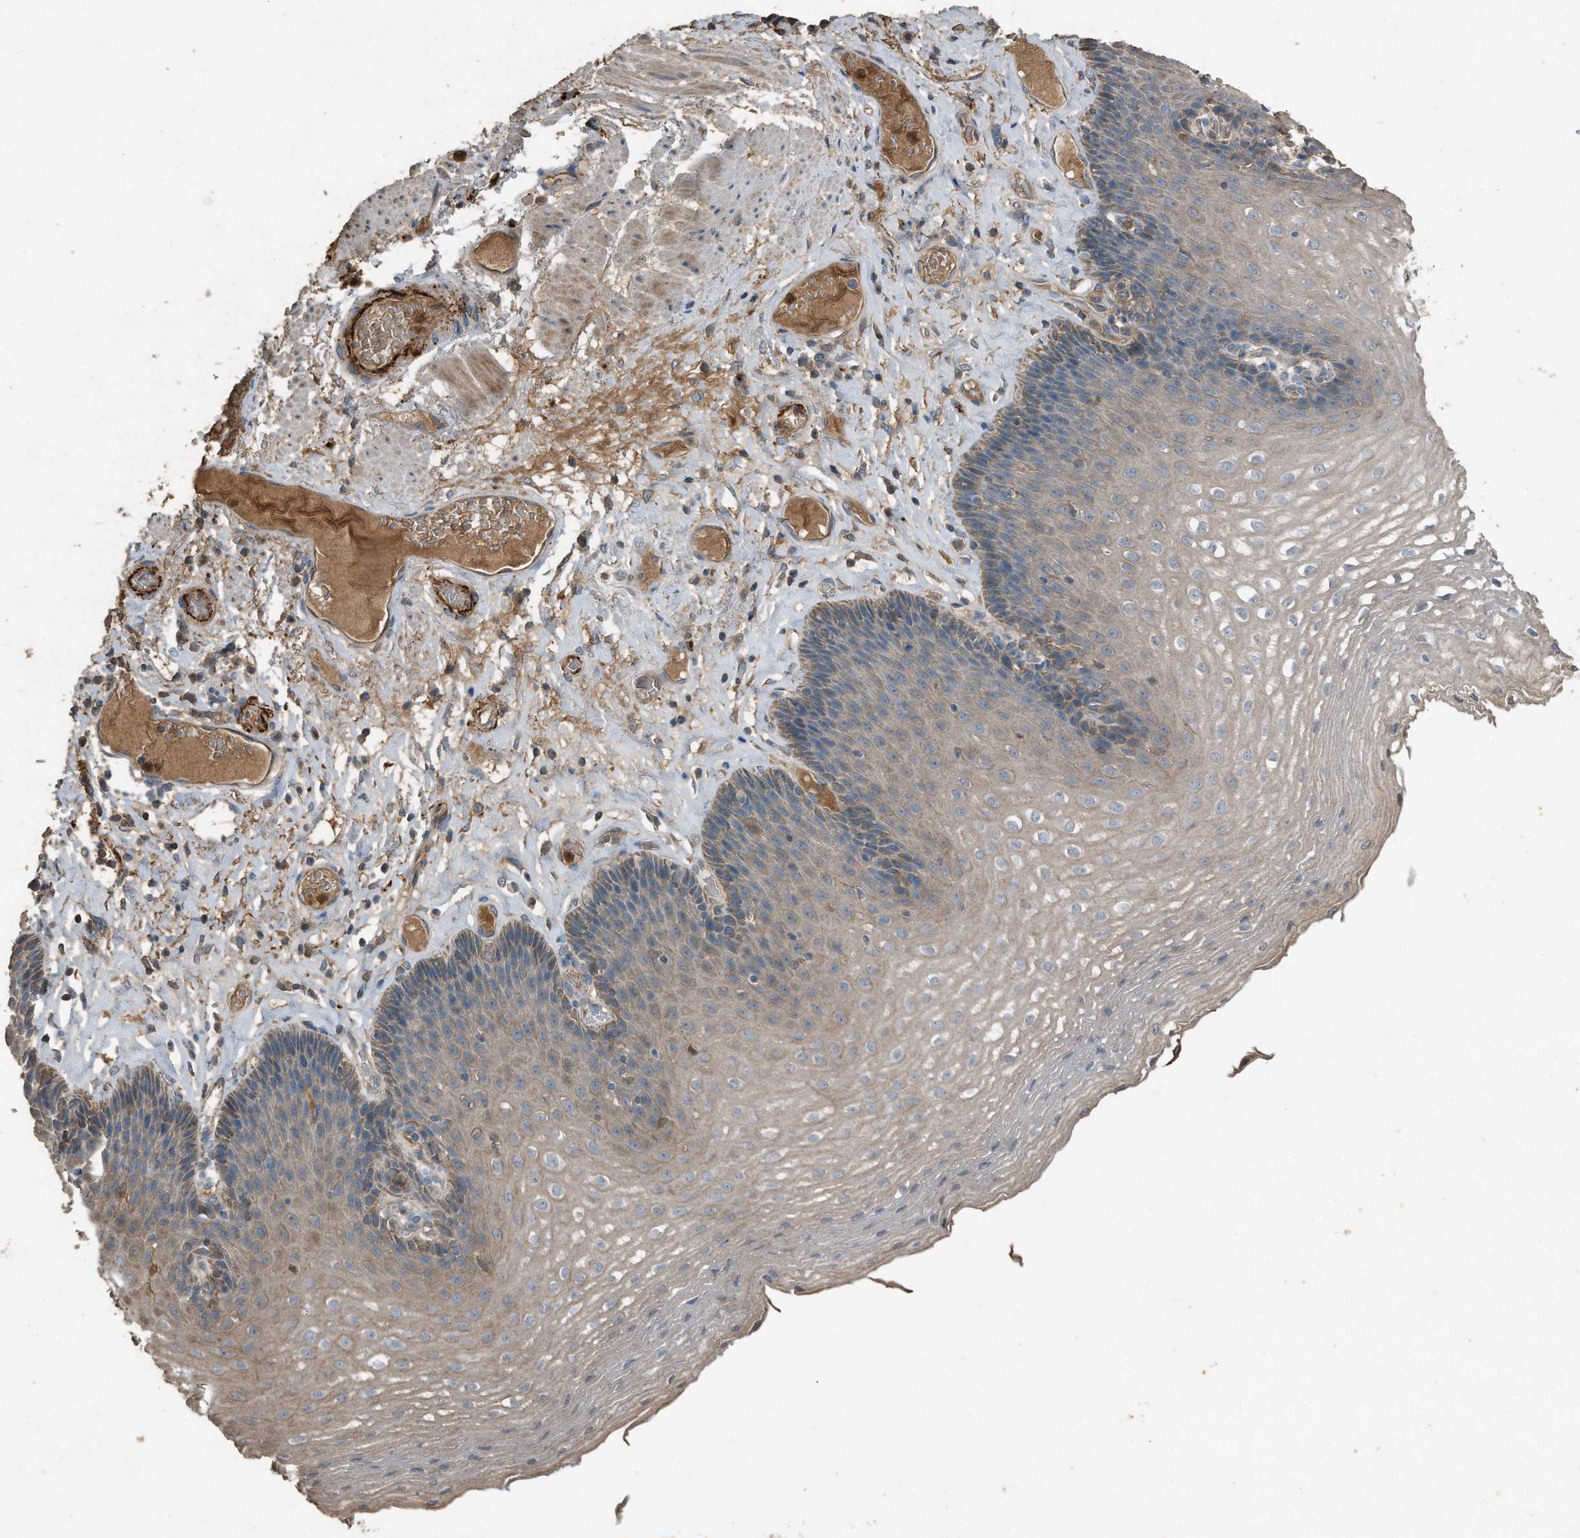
{"staining": {"intensity": "moderate", "quantity": "<25%", "location": "cytoplasmic/membranous"}, "tissue": "esophagus", "cell_type": "Squamous epithelial cells", "image_type": "normal", "snomed": [{"axis": "morphology", "description": "Normal tissue, NOS"}, {"axis": "topography", "description": "Esophagus"}], "caption": "An immunohistochemistry image of benign tissue is shown. Protein staining in brown highlights moderate cytoplasmic/membranous positivity in esophagus within squamous epithelial cells.", "gene": "C9", "patient": {"sex": "female", "age": 66}}